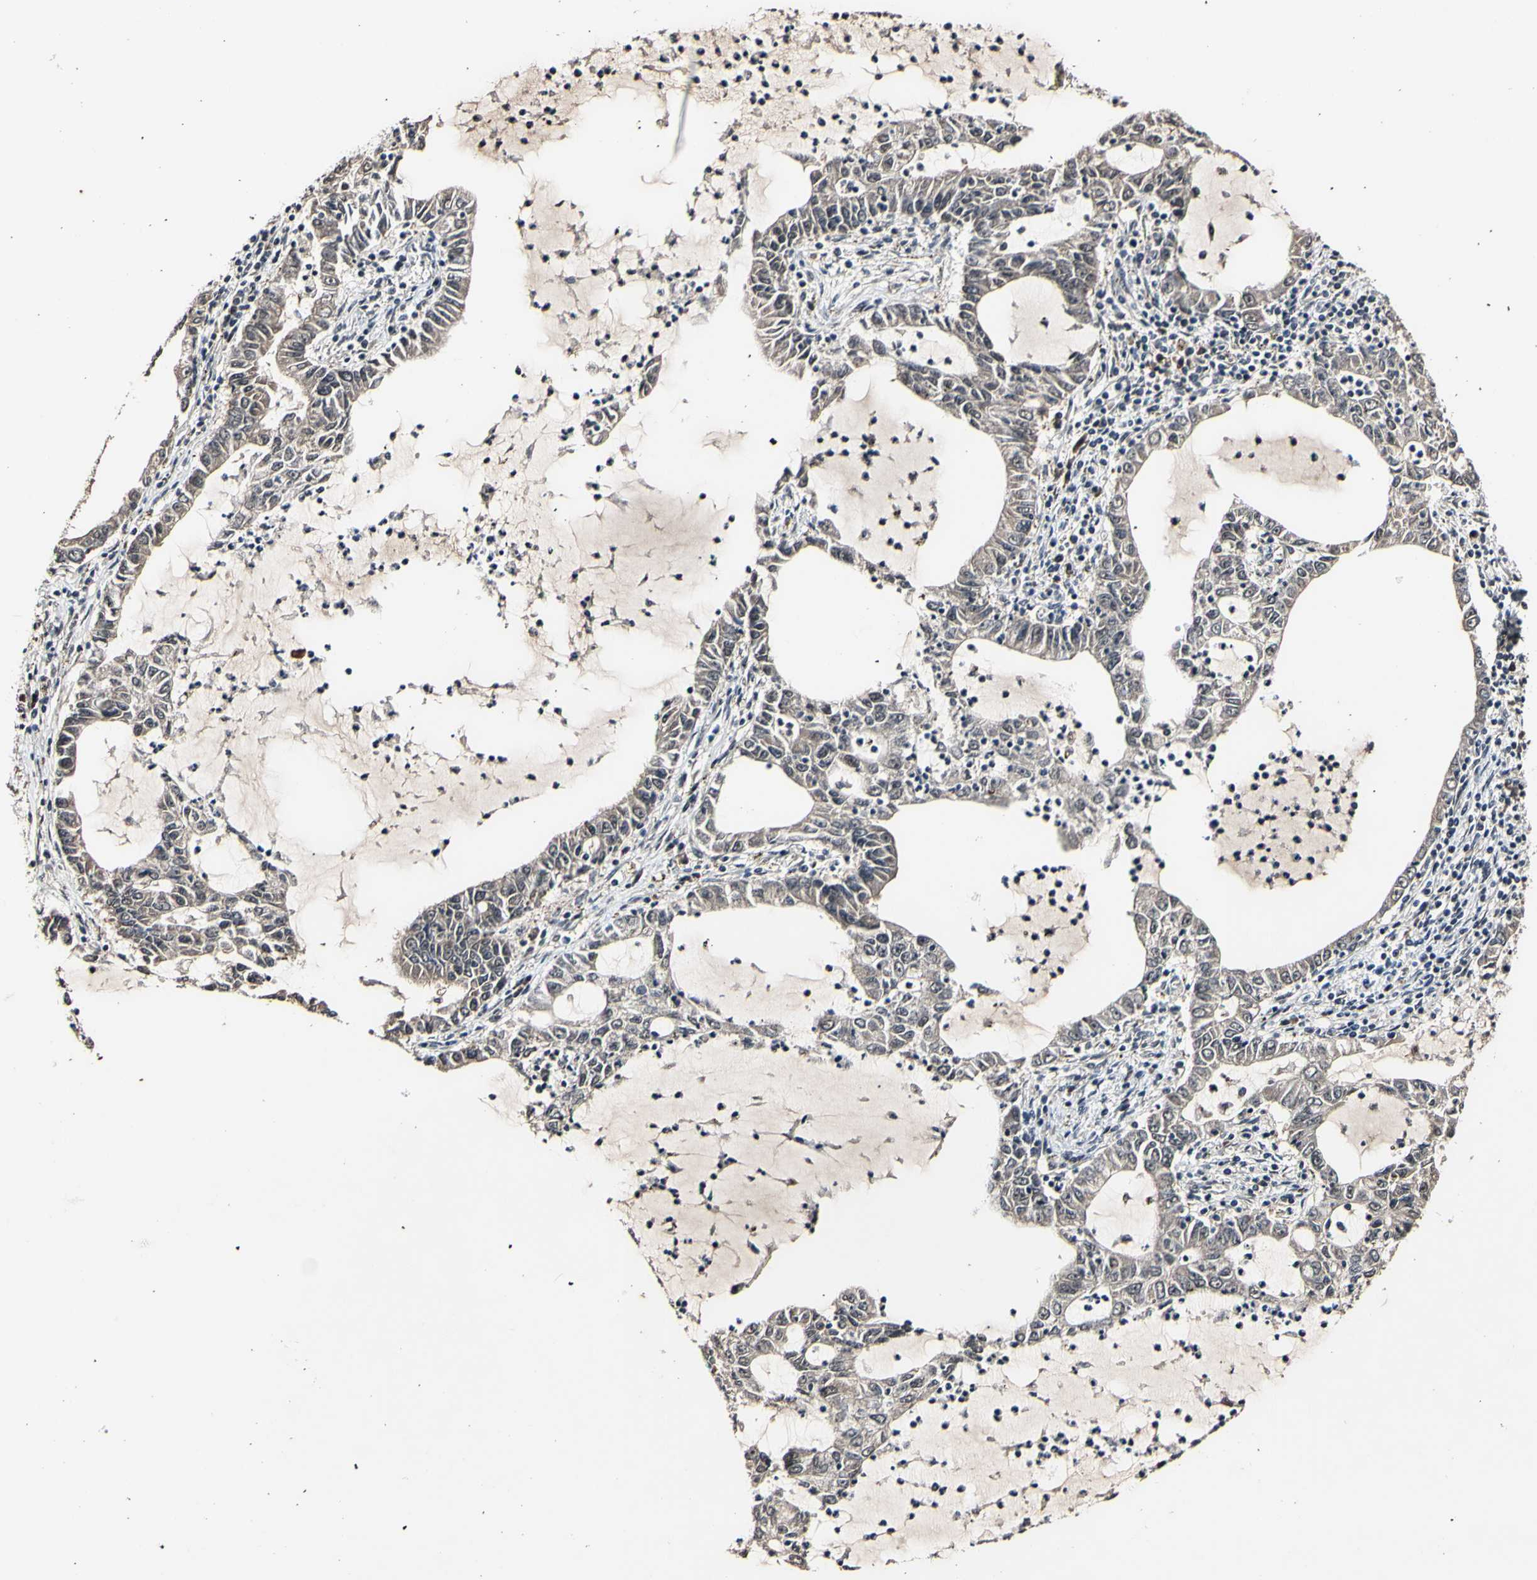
{"staining": {"intensity": "weak", "quantity": ">75%", "location": "cytoplasmic/membranous"}, "tissue": "lung cancer", "cell_type": "Tumor cells", "image_type": "cancer", "snomed": [{"axis": "morphology", "description": "Adenocarcinoma, NOS"}, {"axis": "topography", "description": "Lung"}], "caption": "A high-resolution micrograph shows IHC staining of lung adenocarcinoma, which exhibits weak cytoplasmic/membranous staining in approximately >75% of tumor cells.", "gene": "PSMD10", "patient": {"sex": "female", "age": 51}}